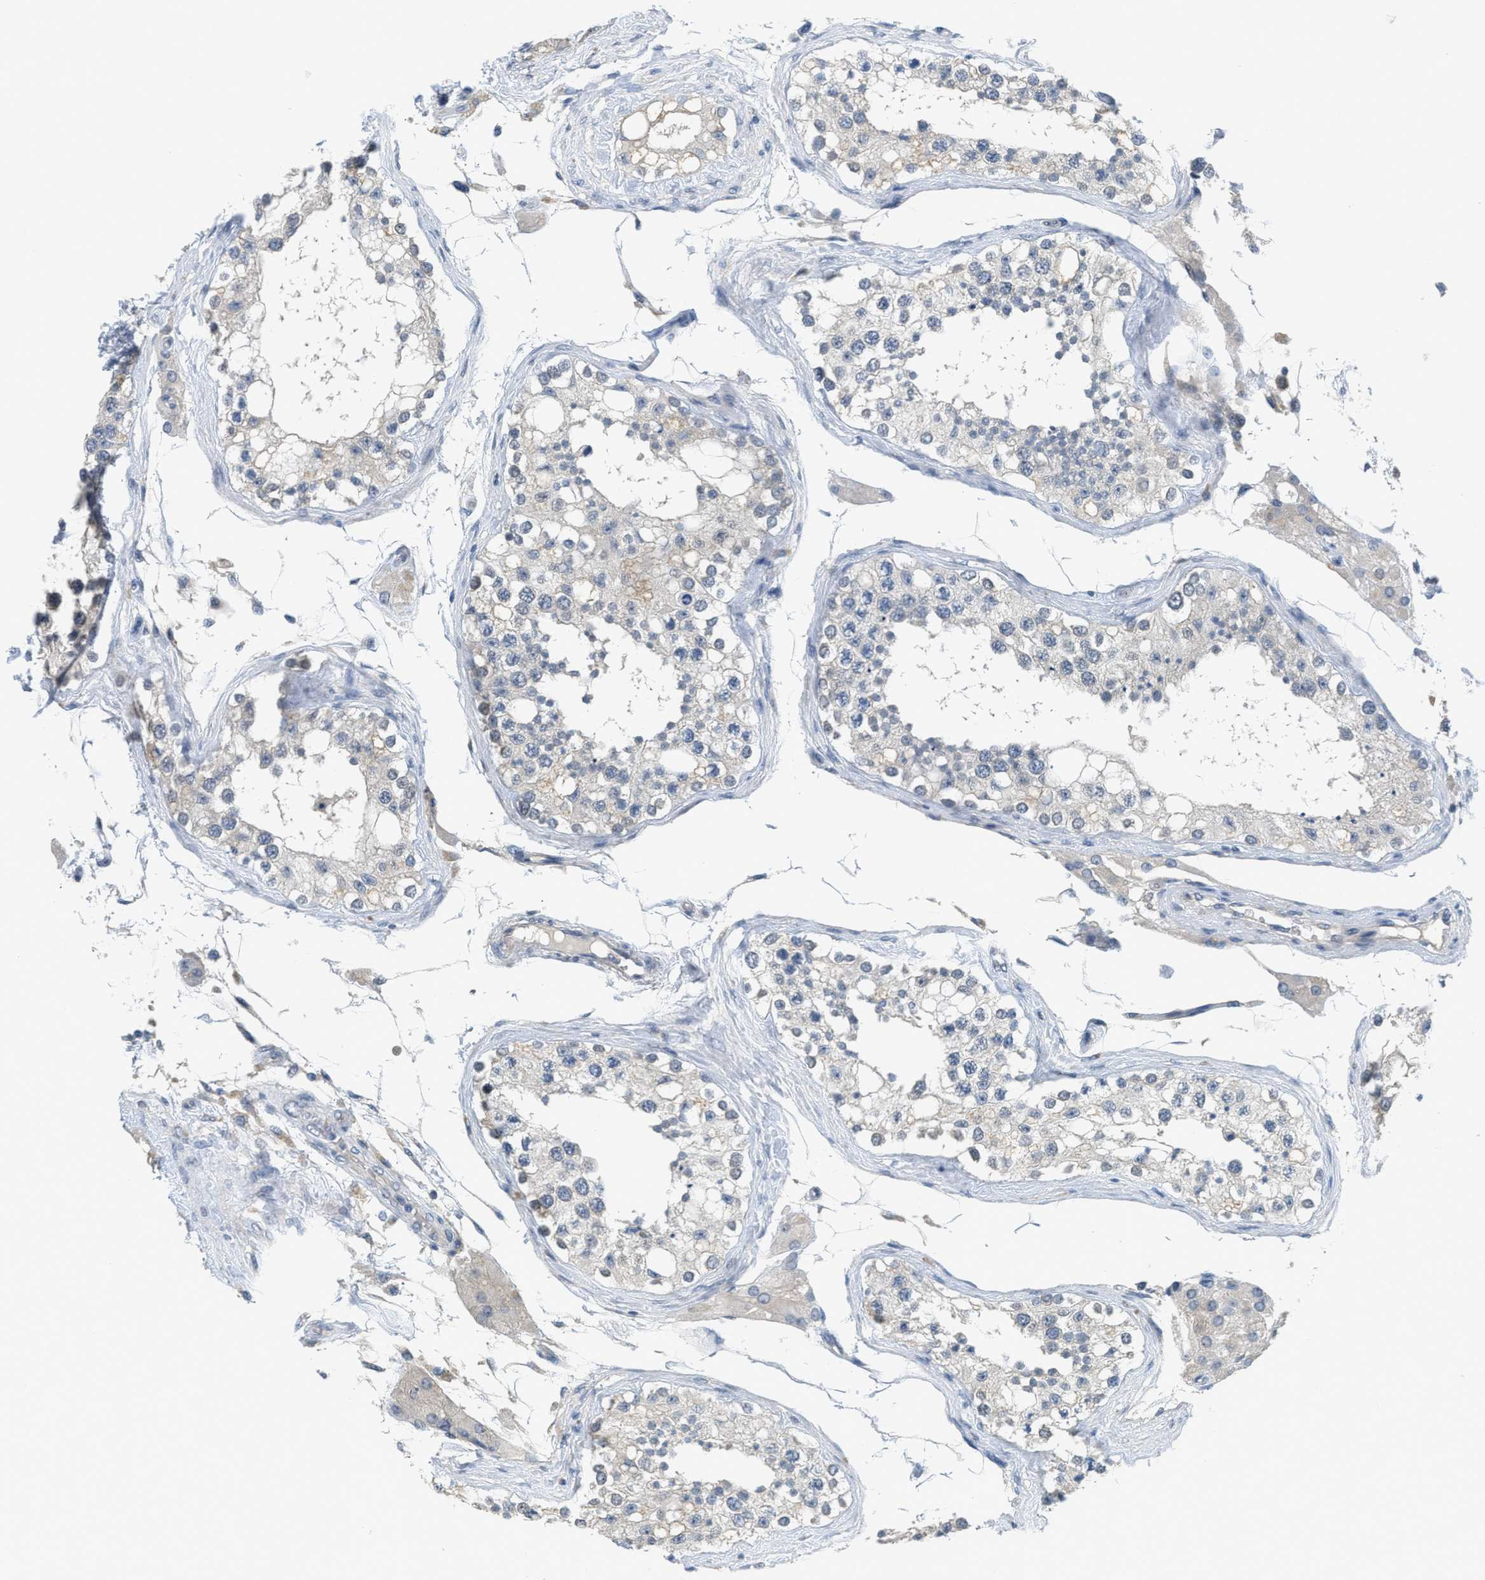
{"staining": {"intensity": "negative", "quantity": "none", "location": "none"}, "tissue": "testis", "cell_type": "Cells in seminiferous ducts", "image_type": "normal", "snomed": [{"axis": "morphology", "description": "Normal tissue, NOS"}, {"axis": "topography", "description": "Testis"}], "caption": "Cells in seminiferous ducts are negative for protein expression in normal human testis. (DAB (3,3'-diaminobenzidine) IHC, high magnification).", "gene": "TNFAIP1", "patient": {"sex": "male", "age": 68}}